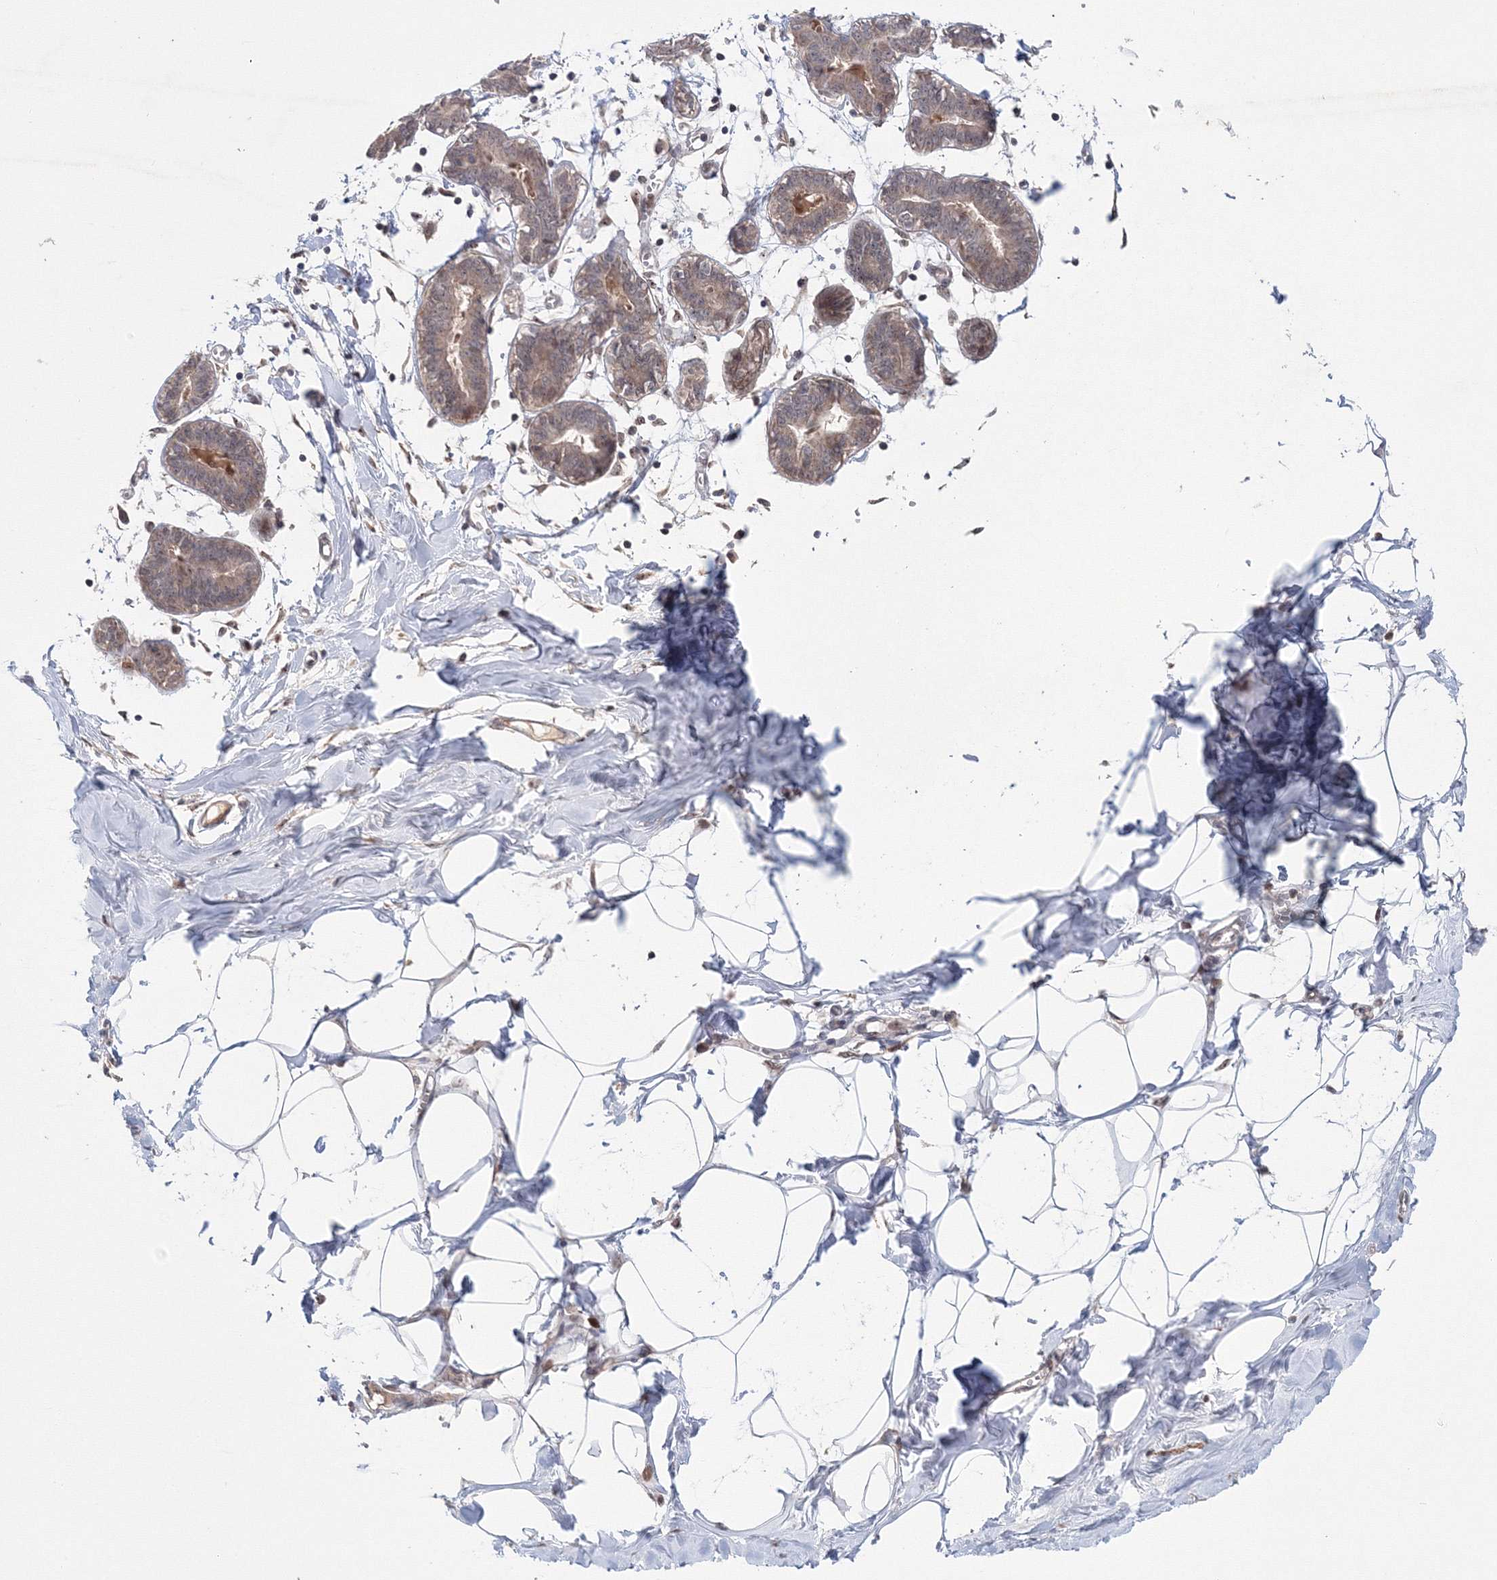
{"staining": {"intensity": "weak", "quantity": "25%-75%", "location": "cytoplasmic/membranous,nuclear"}, "tissue": "breast", "cell_type": "Adipocytes", "image_type": "normal", "snomed": [{"axis": "morphology", "description": "Normal tissue, NOS"}, {"axis": "topography", "description": "Breast"}], "caption": "Immunohistochemistry staining of normal breast, which demonstrates low levels of weak cytoplasmic/membranous,nuclear staining in approximately 25%-75% of adipocytes indicating weak cytoplasmic/membranous,nuclear protein positivity. The staining was performed using DAB (3,3'-diaminobenzidine) (brown) for protein detection and nuclei were counterstained in hematoxylin (blue).", "gene": "NOA1", "patient": {"sex": "female", "age": 27}}